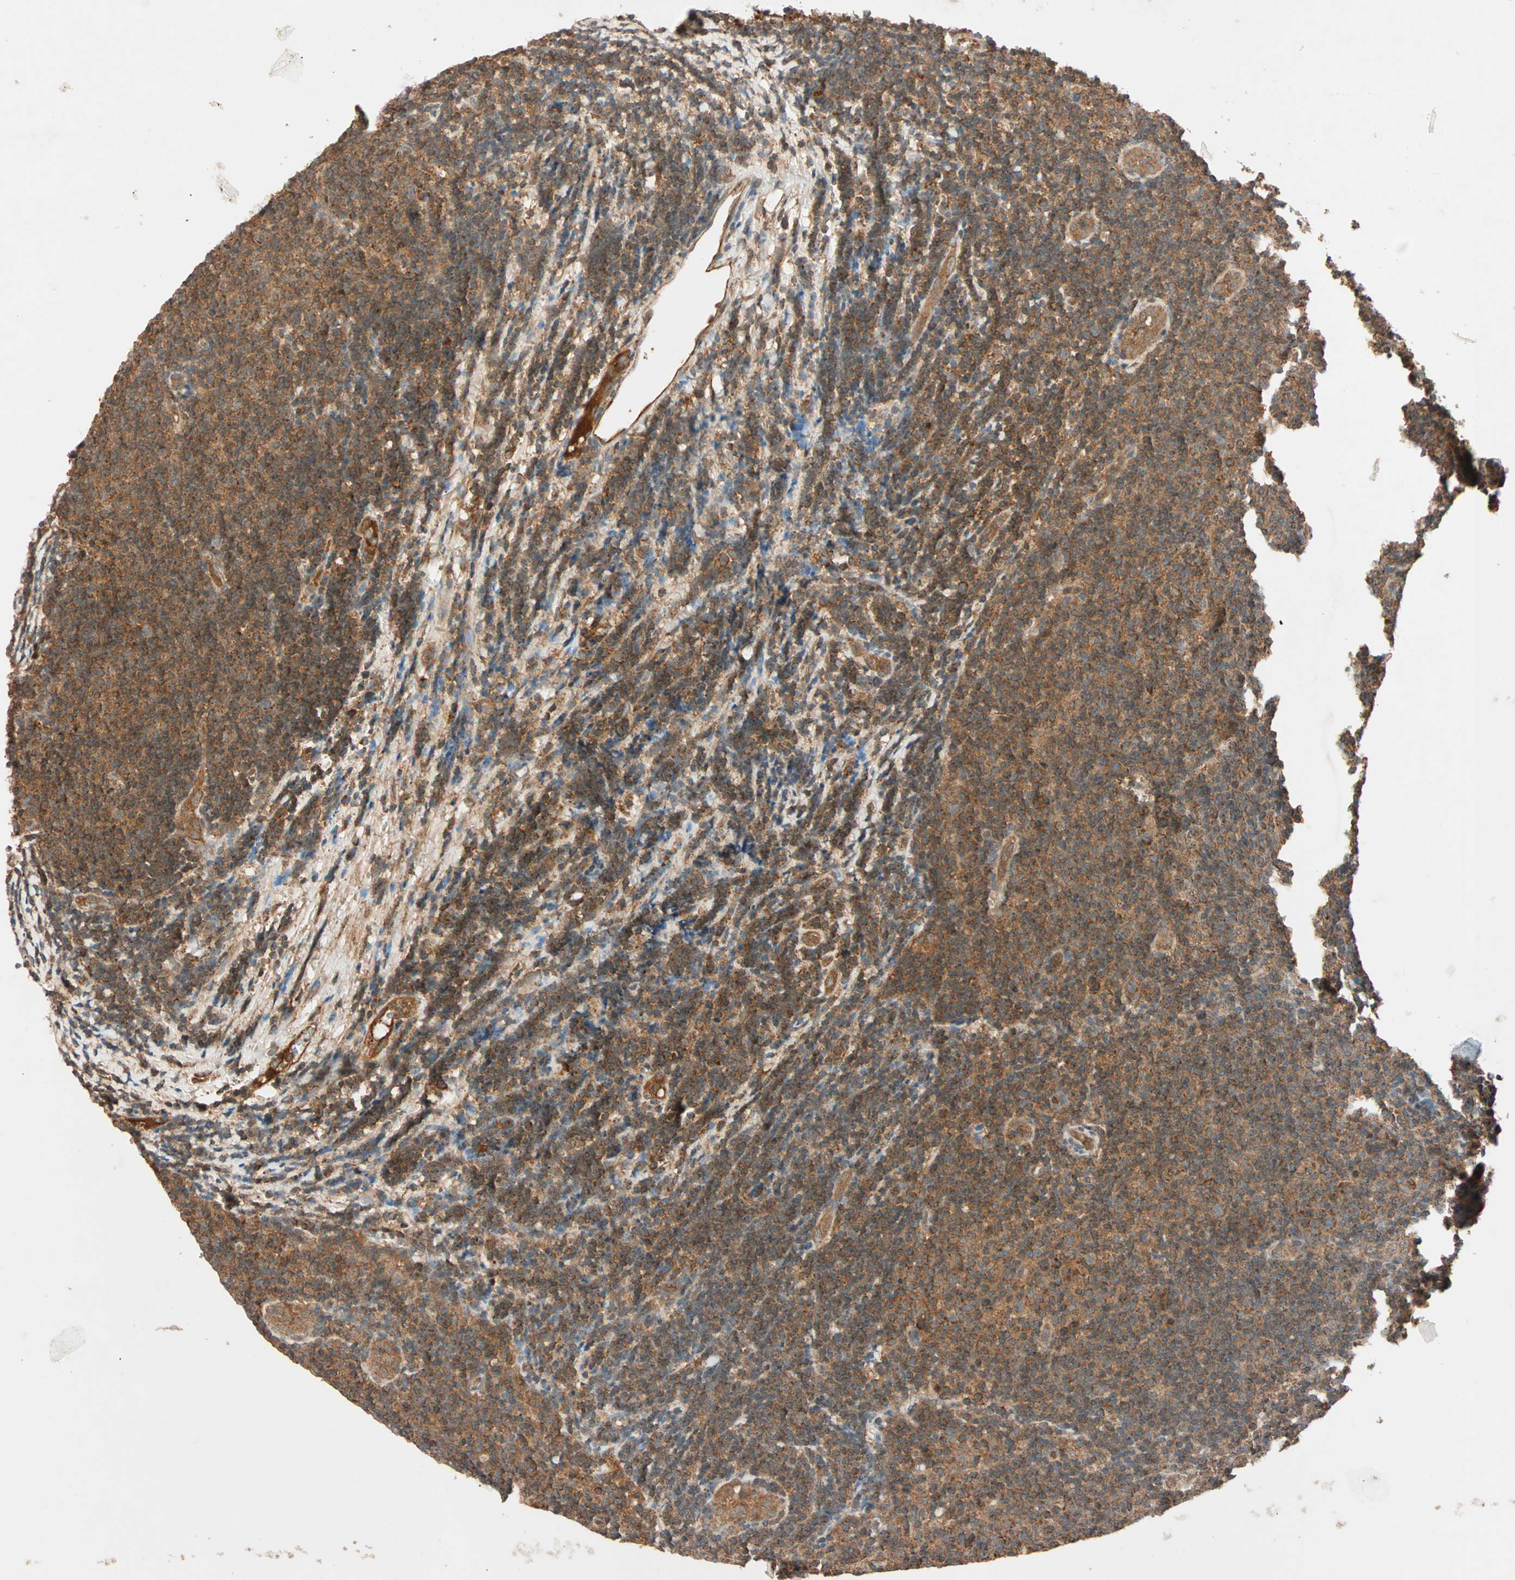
{"staining": {"intensity": "moderate", "quantity": ">75%", "location": "cytoplasmic/membranous"}, "tissue": "lymphoma", "cell_type": "Tumor cells", "image_type": "cancer", "snomed": [{"axis": "morphology", "description": "Malignant lymphoma, non-Hodgkin's type, Low grade"}, {"axis": "topography", "description": "Lymph node"}], "caption": "A histopathology image of low-grade malignant lymphoma, non-Hodgkin's type stained for a protein exhibits moderate cytoplasmic/membranous brown staining in tumor cells. The protein of interest is stained brown, and the nuclei are stained in blue (DAB IHC with brightfield microscopy, high magnification).", "gene": "MAPK1", "patient": {"sex": "male", "age": 83}}